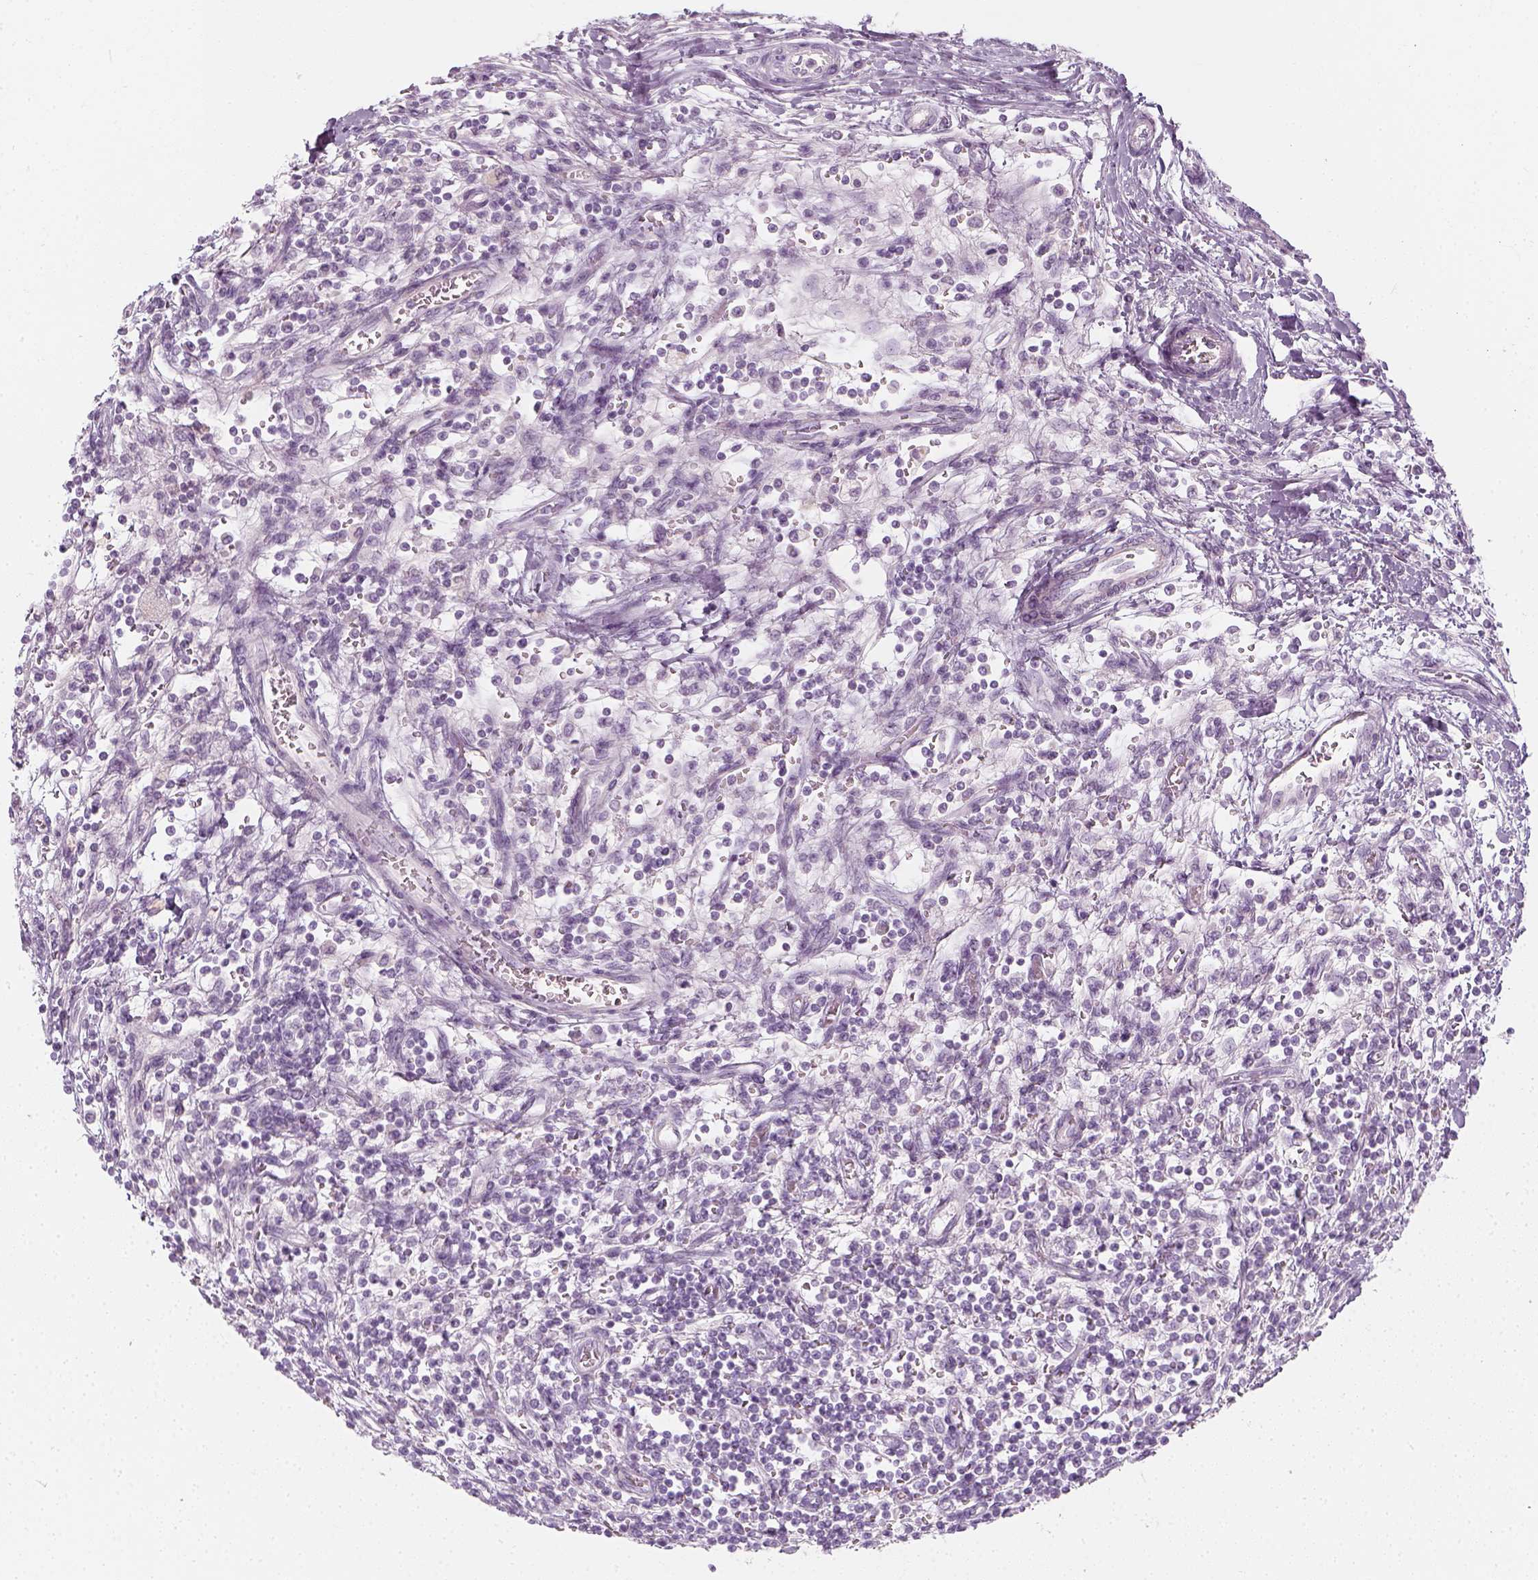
{"staining": {"intensity": "negative", "quantity": "none", "location": "none"}, "tissue": "testis cancer", "cell_type": "Tumor cells", "image_type": "cancer", "snomed": [{"axis": "morphology", "description": "Seminoma, NOS"}, {"axis": "topography", "description": "Testis"}], "caption": "The histopathology image demonstrates no staining of tumor cells in testis cancer. The staining is performed using DAB brown chromogen with nuclei counter-stained in using hematoxylin.", "gene": "PRAME", "patient": {"sex": "male", "age": 34}}